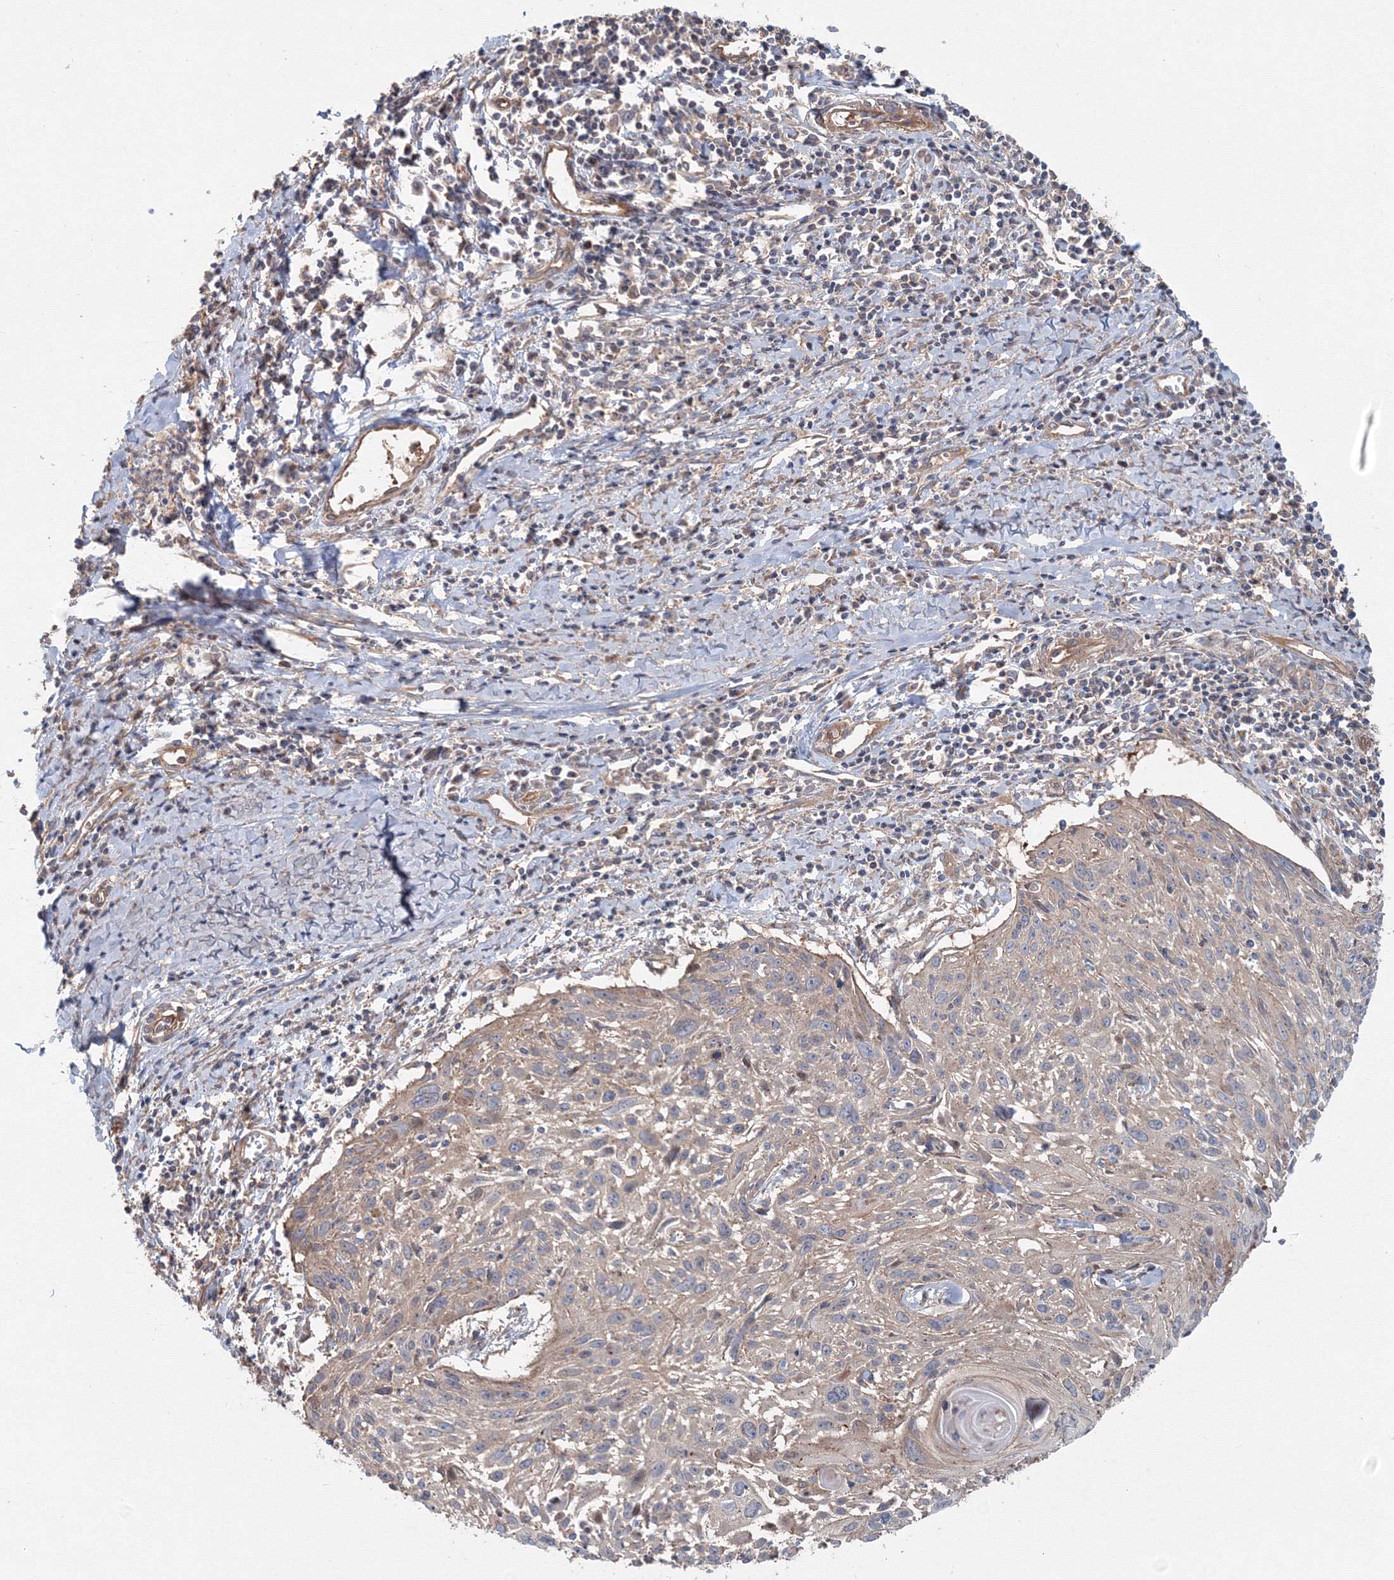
{"staining": {"intensity": "weak", "quantity": "<25%", "location": "cytoplasmic/membranous"}, "tissue": "cervical cancer", "cell_type": "Tumor cells", "image_type": "cancer", "snomed": [{"axis": "morphology", "description": "Squamous cell carcinoma, NOS"}, {"axis": "topography", "description": "Cervix"}], "caption": "IHC of cervical squamous cell carcinoma displays no staining in tumor cells.", "gene": "EXOC1", "patient": {"sex": "female", "age": 51}}